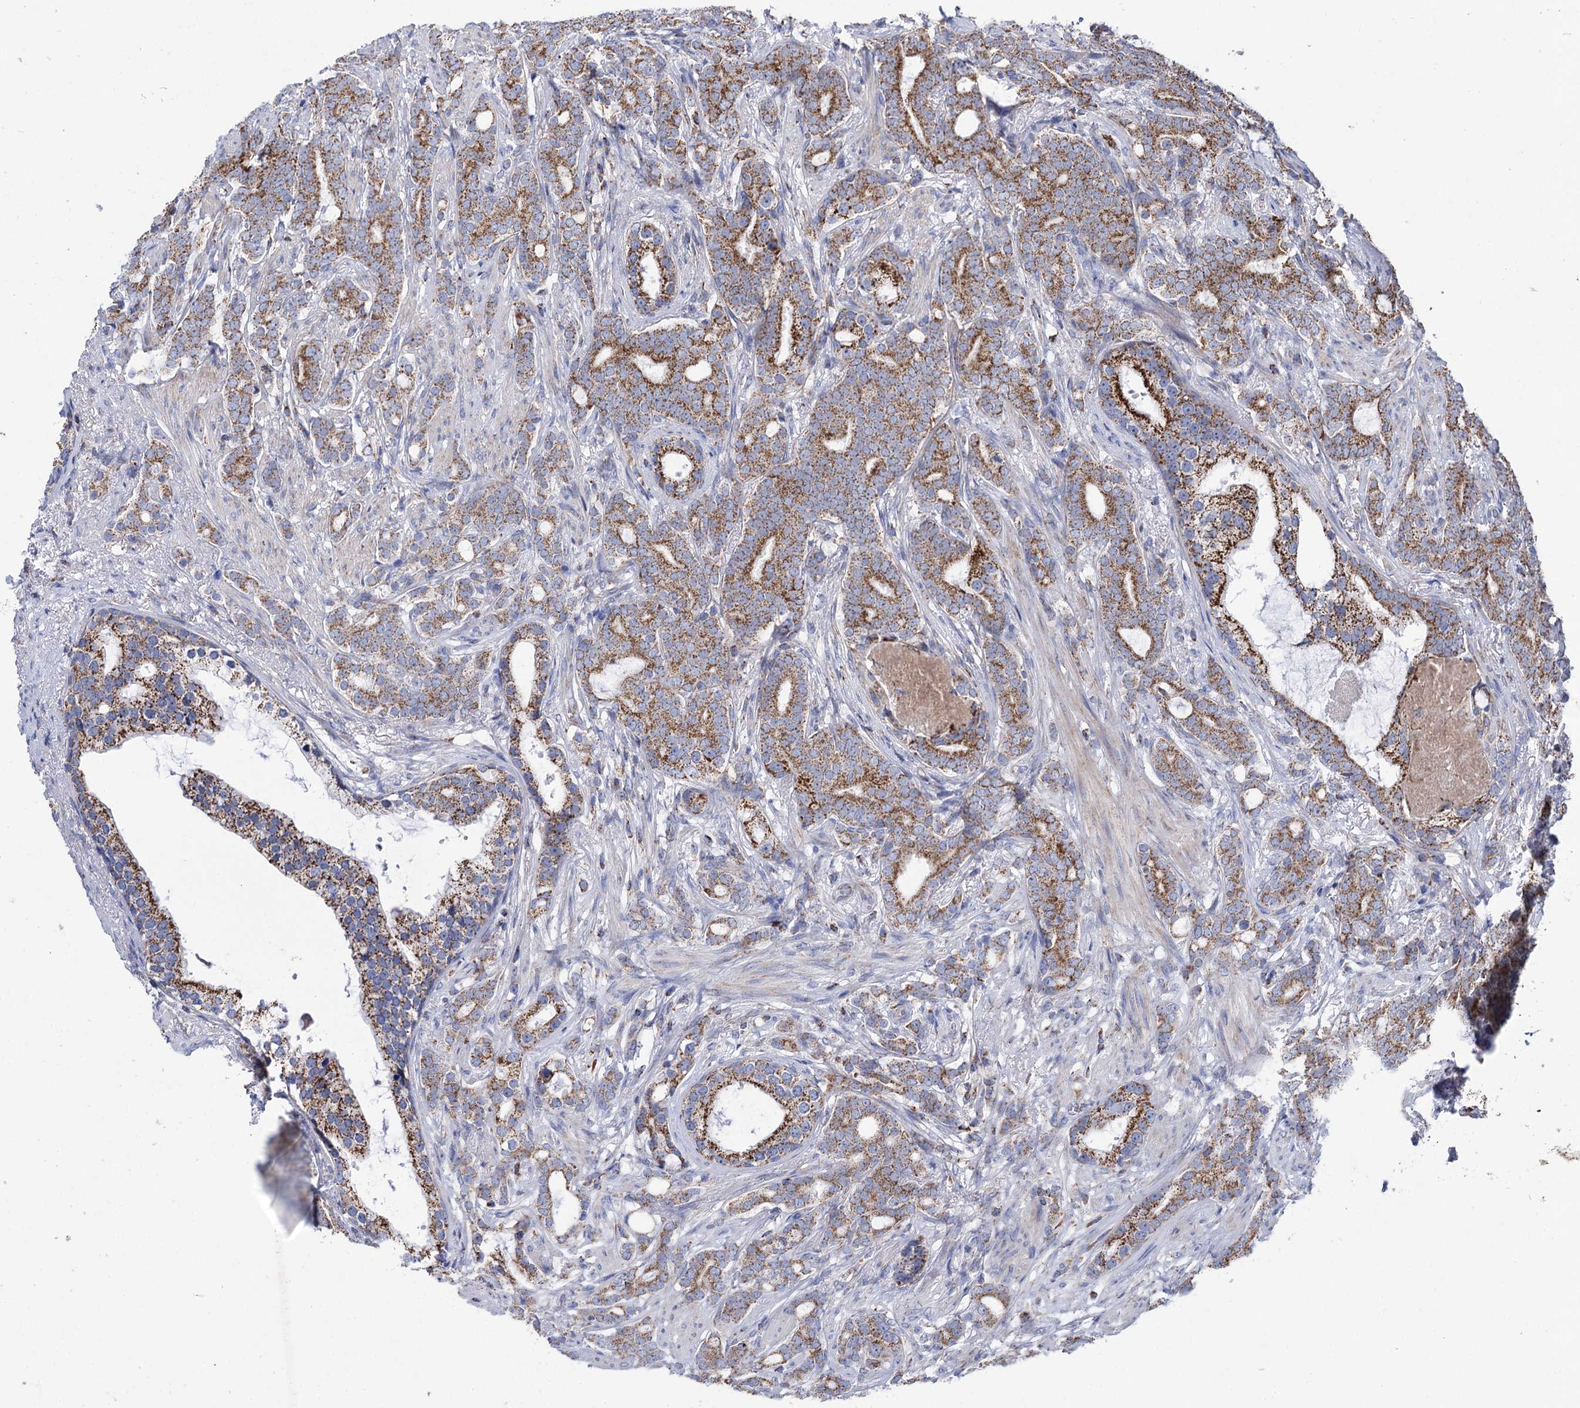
{"staining": {"intensity": "moderate", "quantity": ">75%", "location": "cytoplasmic/membranous"}, "tissue": "prostate cancer", "cell_type": "Tumor cells", "image_type": "cancer", "snomed": [{"axis": "morphology", "description": "Adenocarcinoma, Low grade"}, {"axis": "topography", "description": "Prostate"}], "caption": "Protein staining reveals moderate cytoplasmic/membranous positivity in approximately >75% of tumor cells in adenocarcinoma (low-grade) (prostate).", "gene": "ABHD10", "patient": {"sex": "male", "age": 71}}